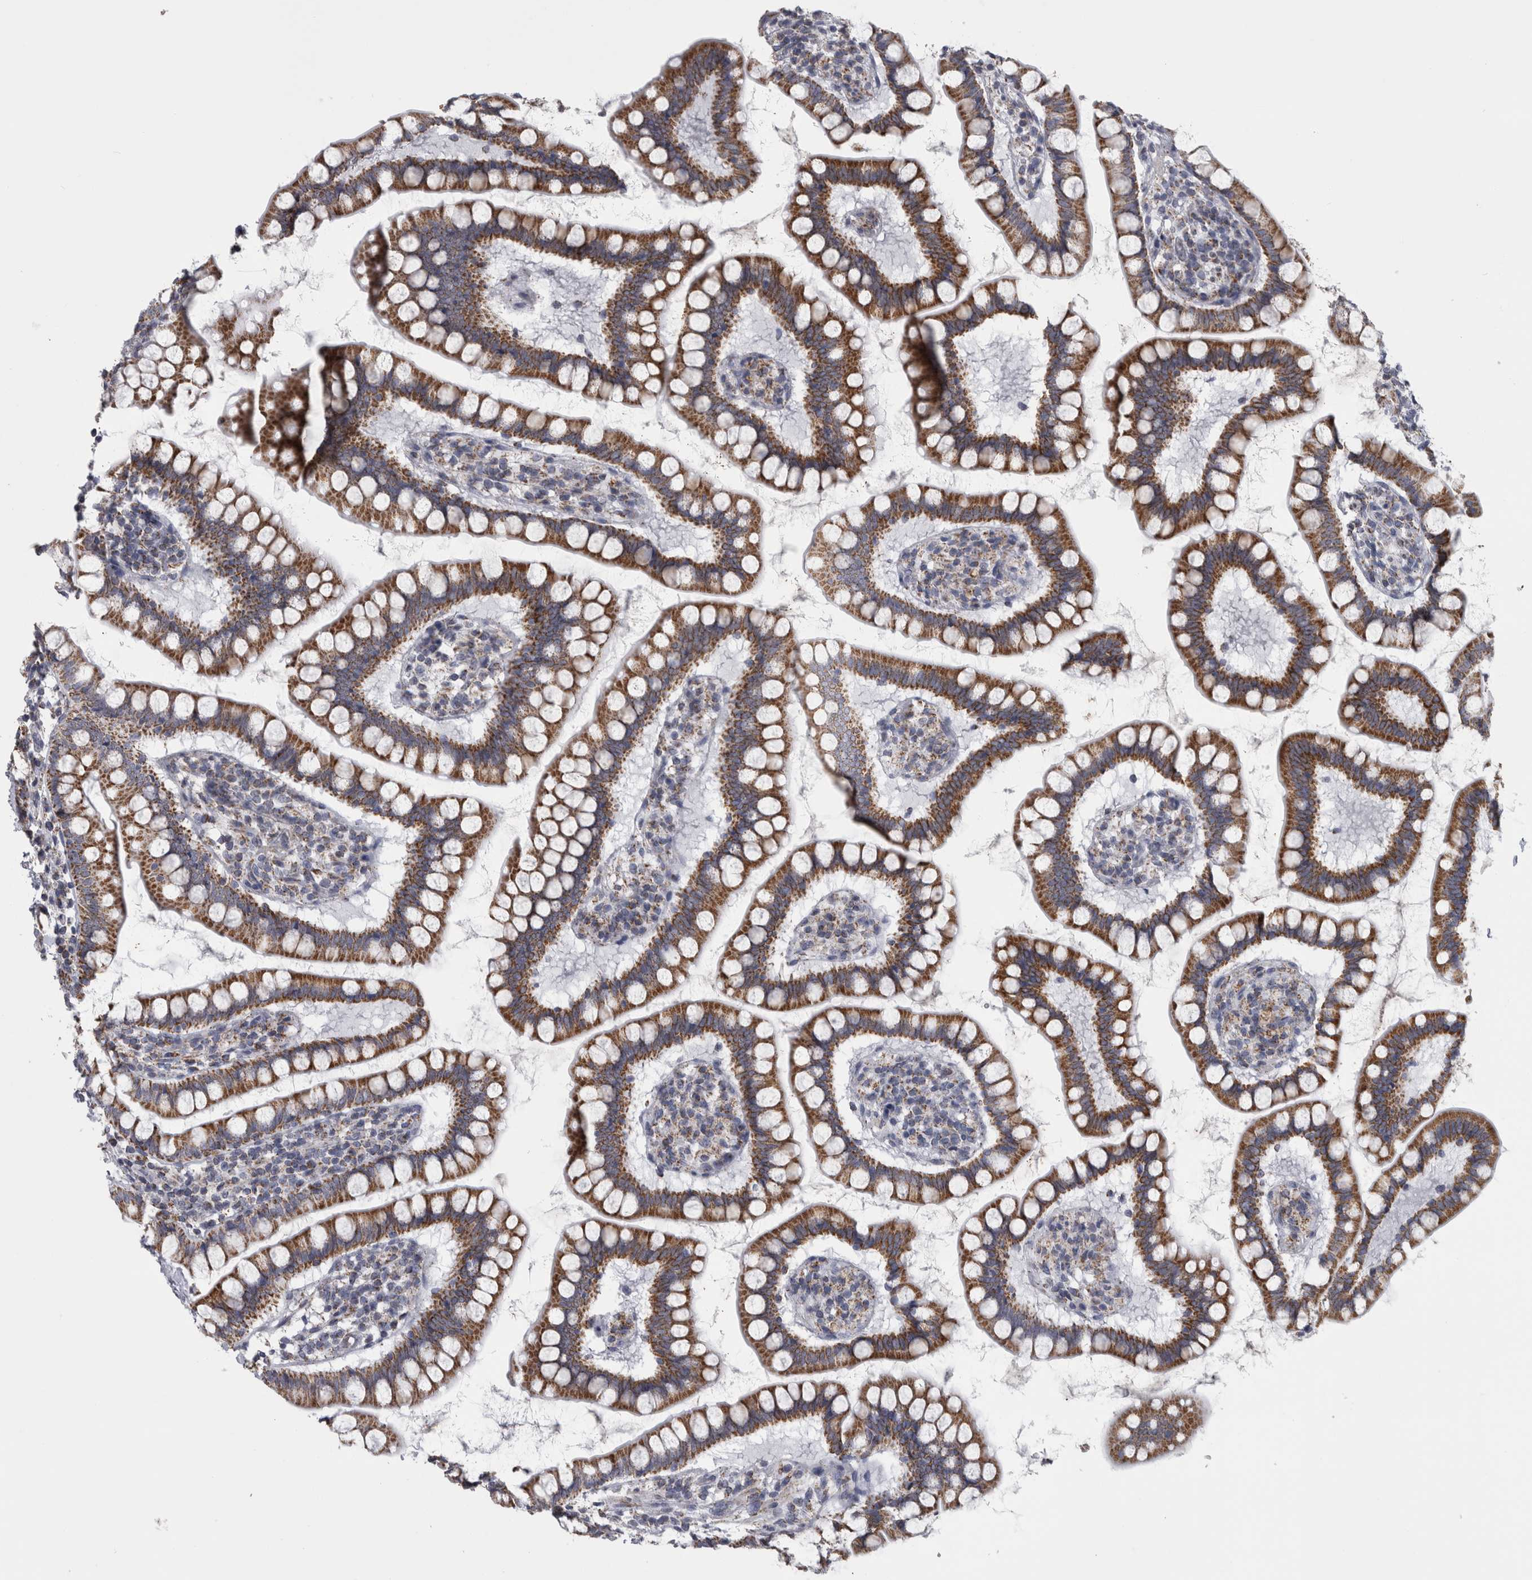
{"staining": {"intensity": "moderate", "quantity": ">75%", "location": "cytoplasmic/membranous"}, "tissue": "small intestine", "cell_type": "Glandular cells", "image_type": "normal", "snomed": [{"axis": "morphology", "description": "Normal tissue, NOS"}, {"axis": "topography", "description": "Small intestine"}], "caption": "There is medium levels of moderate cytoplasmic/membranous positivity in glandular cells of normal small intestine, as demonstrated by immunohistochemical staining (brown color).", "gene": "DBT", "patient": {"sex": "female", "age": 84}}